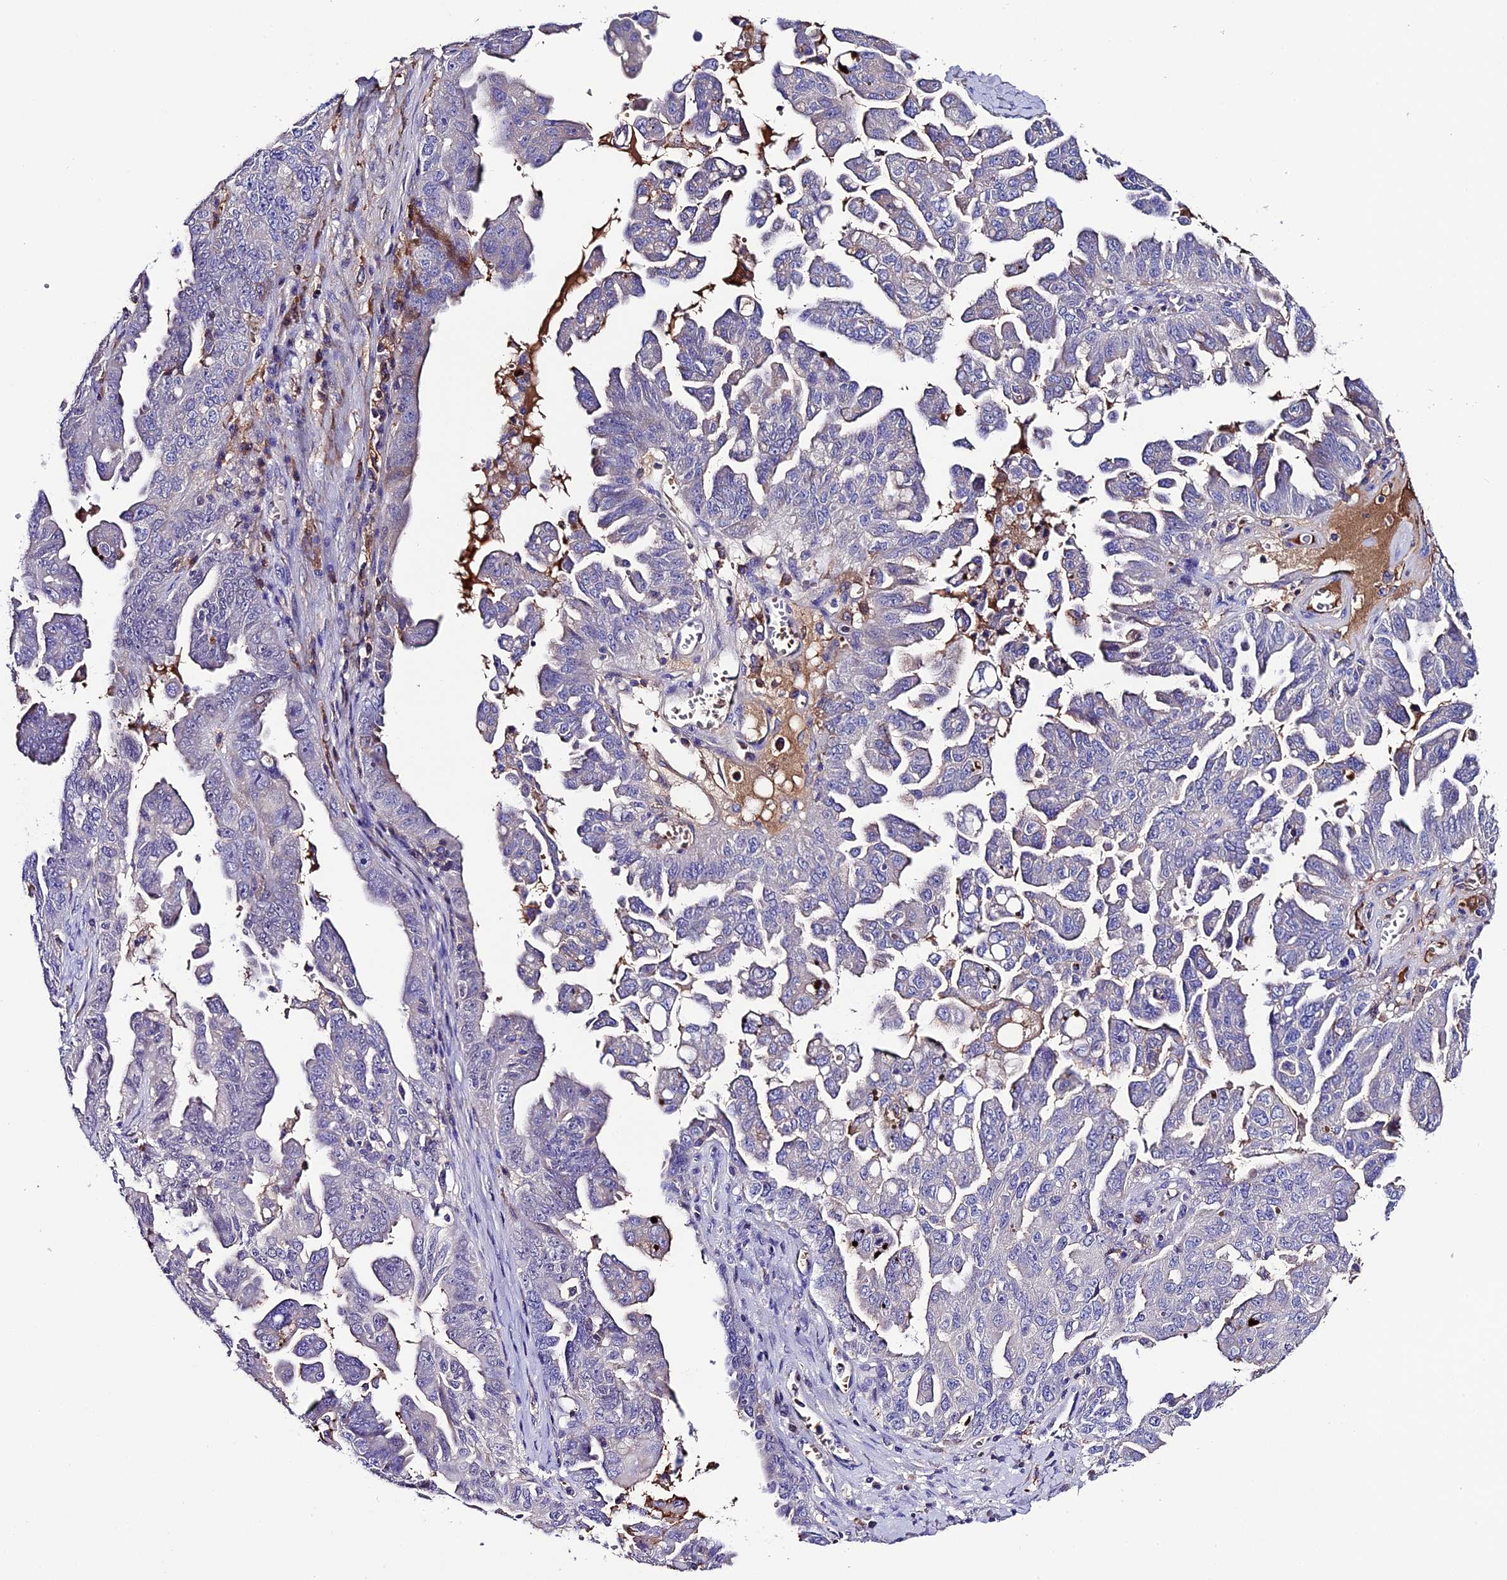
{"staining": {"intensity": "weak", "quantity": "<25%", "location": "cytoplasmic/membranous"}, "tissue": "ovarian cancer", "cell_type": "Tumor cells", "image_type": "cancer", "snomed": [{"axis": "morphology", "description": "Carcinoma, endometroid"}, {"axis": "topography", "description": "Ovary"}], "caption": "IHC micrograph of neoplastic tissue: ovarian cancer stained with DAB shows no significant protein expression in tumor cells. (IHC, brightfield microscopy, high magnification).", "gene": "TCP11L2", "patient": {"sex": "female", "age": 62}}